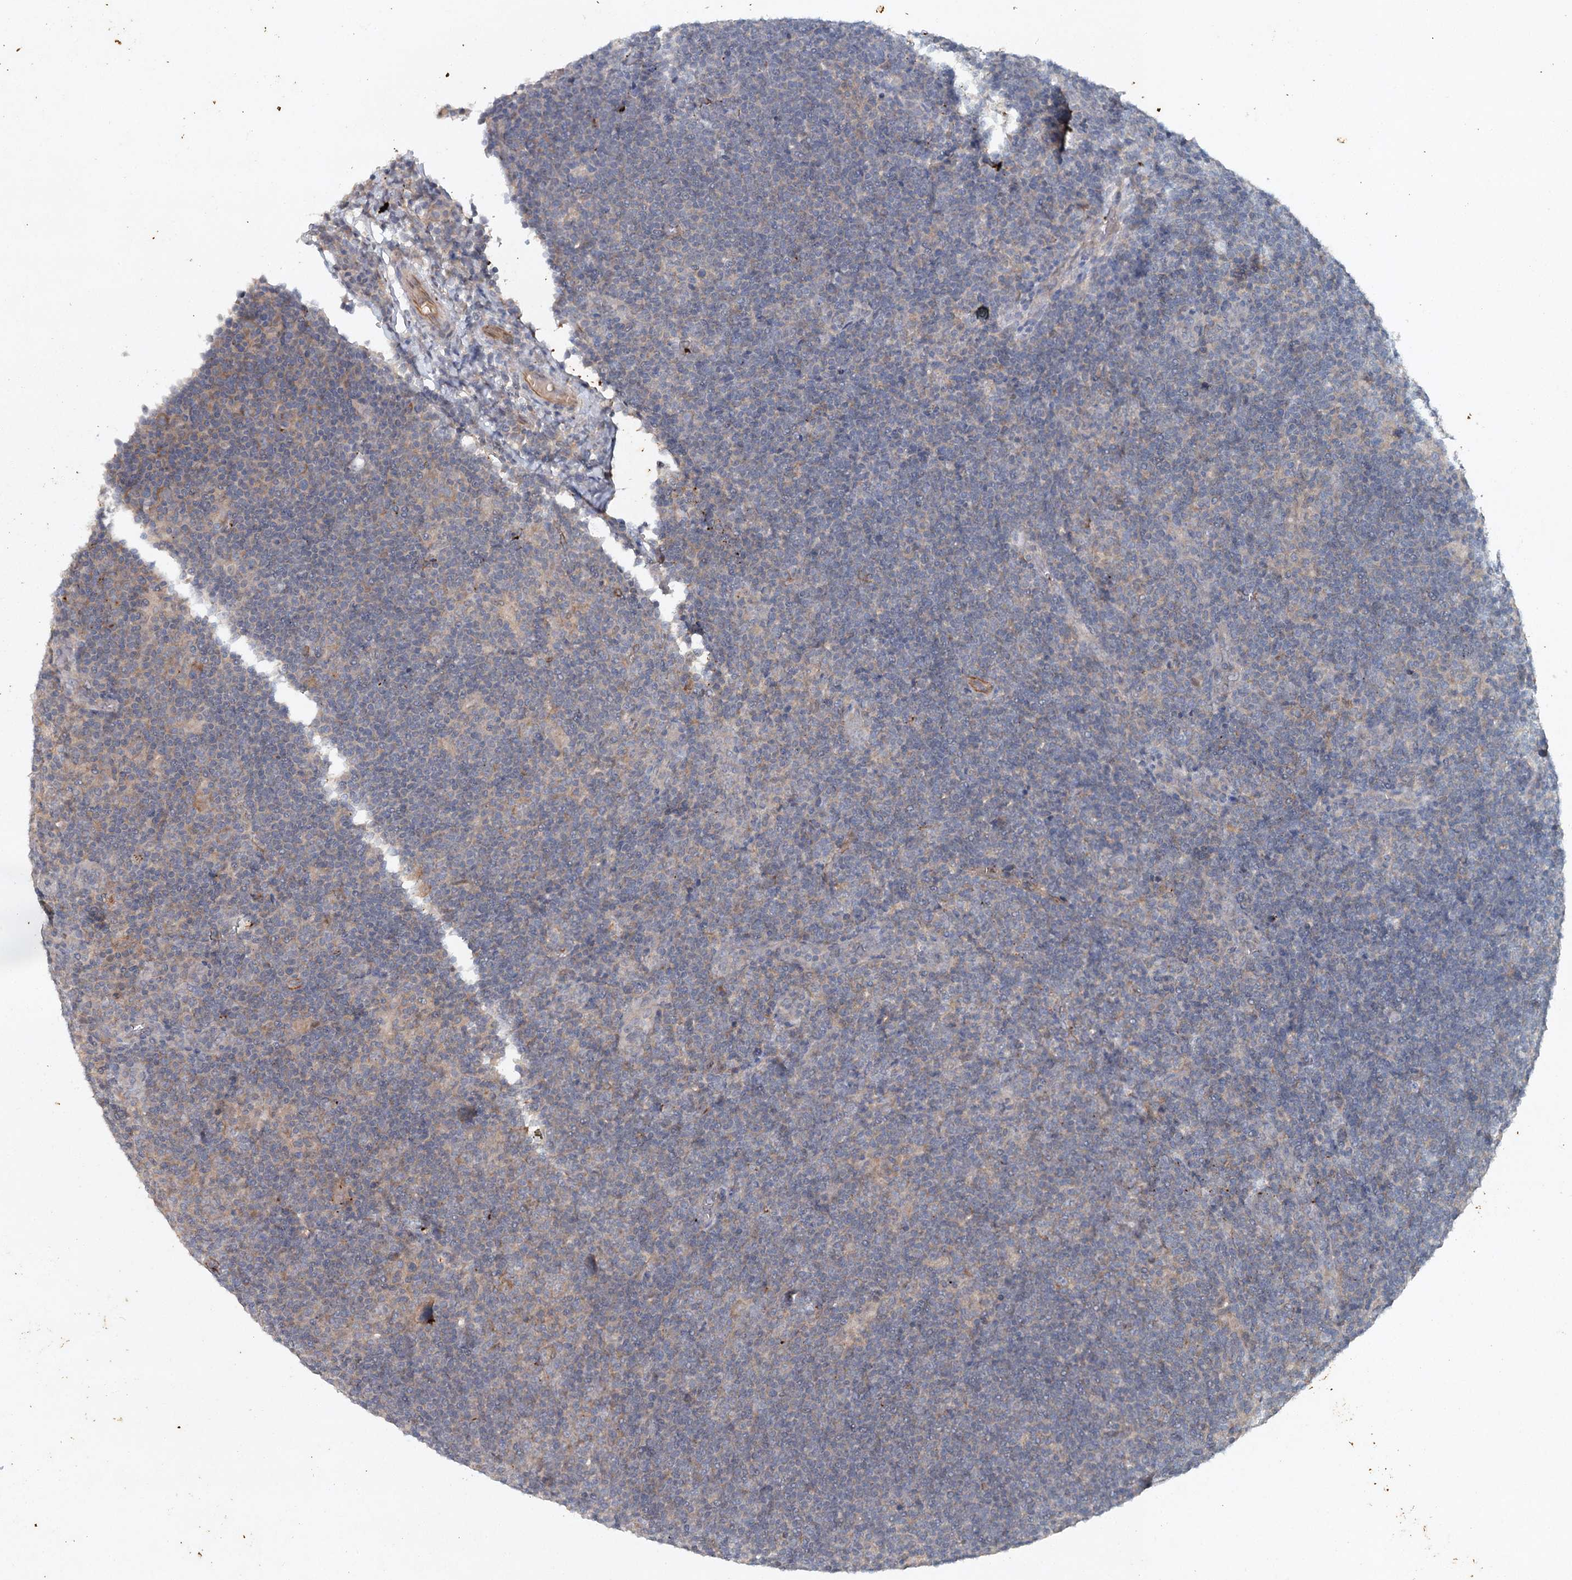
{"staining": {"intensity": "moderate", "quantity": "25%-75%", "location": "cytoplasmic/membranous"}, "tissue": "lymphoma", "cell_type": "Tumor cells", "image_type": "cancer", "snomed": [{"axis": "morphology", "description": "Hodgkin's disease, NOS"}, {"axis": "topography", "description": "Lymph node"}], "caption": "Lymphoma stained for a protein demonstrates moderate cytoplasmic/membranous positivity in tumor cells.", "gene": "SYNPO", "patient": {"sex": "female", "age": 57}}